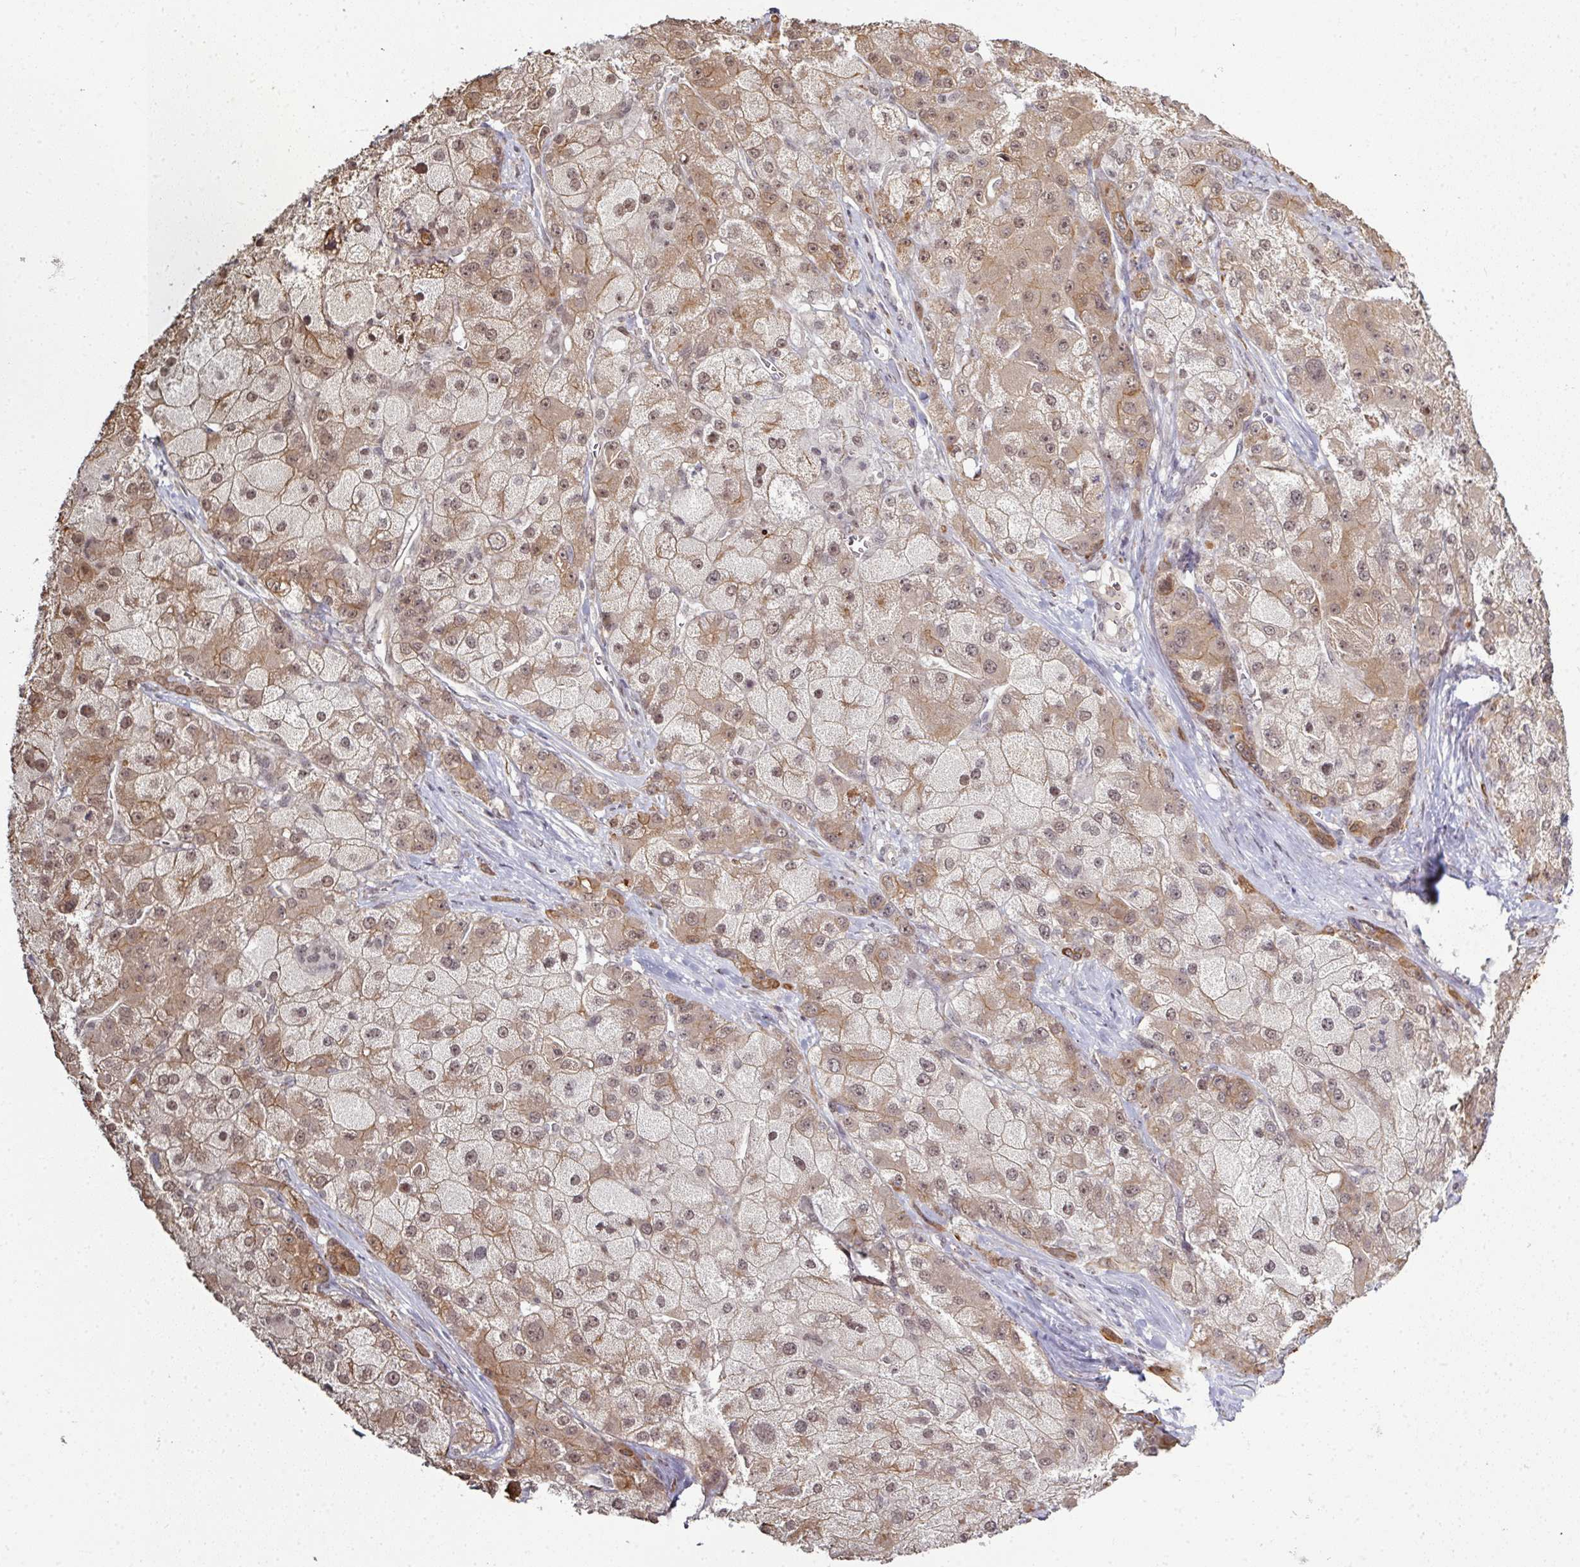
{"staining": {"intensity": "moderate", "quantity": "25%-75%", "location": "cytoplasmic/membranous,nuclear"}, "tissue": "liver cancer", "cell_type": "Tumor cells", "image_type": "cancer", "snomed": [{"axis": "morphology", "description": "Carcinoma, Hepatocellular, NOS"}, {"axis": "topography", "description": "Liver"}], "caption": "Immunohistochemical staining of human liver cancer demonstrates medium levels of moderate cytoplasmic/membranous and nuclear protein positivity in about 25%-75% of tumor cells. The staining is performed using DAB brown chromogen to label protein expression. The nuclei are counter-stained blue using hematoxylin.", "gene": "GTF2H3", "patient": {"sex": "male", "age": 67}}